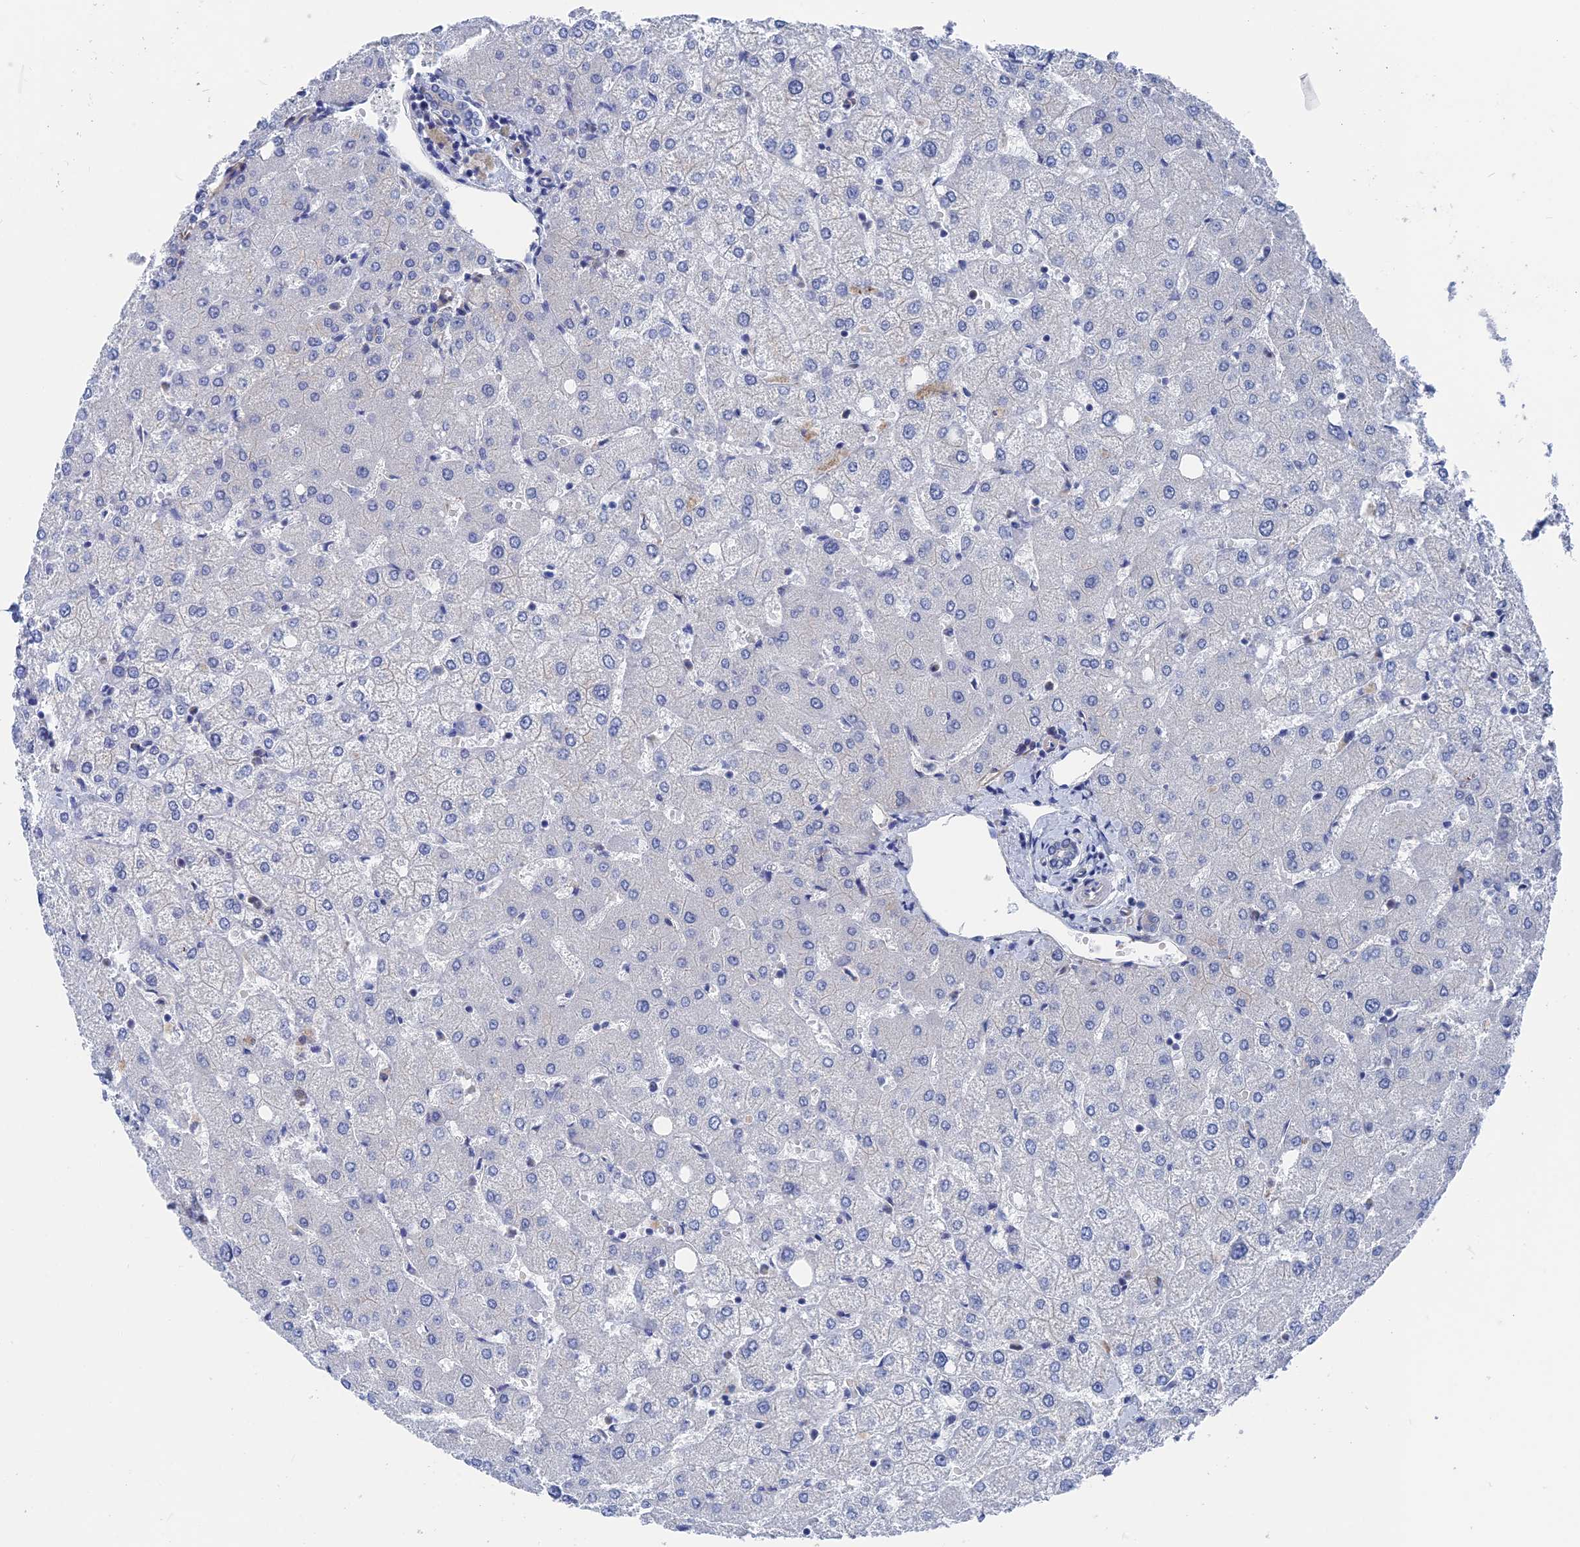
{"staining": {"intensity": "negative", "quantity": "none", "location": "none"}, "tissue": "liver", "cell_type": "Cholangiocytes", "image_type": "normal", "snomed": [{"axis": "morphology", "description": "Normal tissue, NOS"}, {"axis": "topography", "description": "Liver"}], "caption": "Immunohistochemistry (IHC) of normal liver shows no expression in cholangiocytes. (DAB immunohistochemistry with hematoxylin counter stain).", "gene": "MARCHF3", "patient": {"sex": "female", "age": 54}}